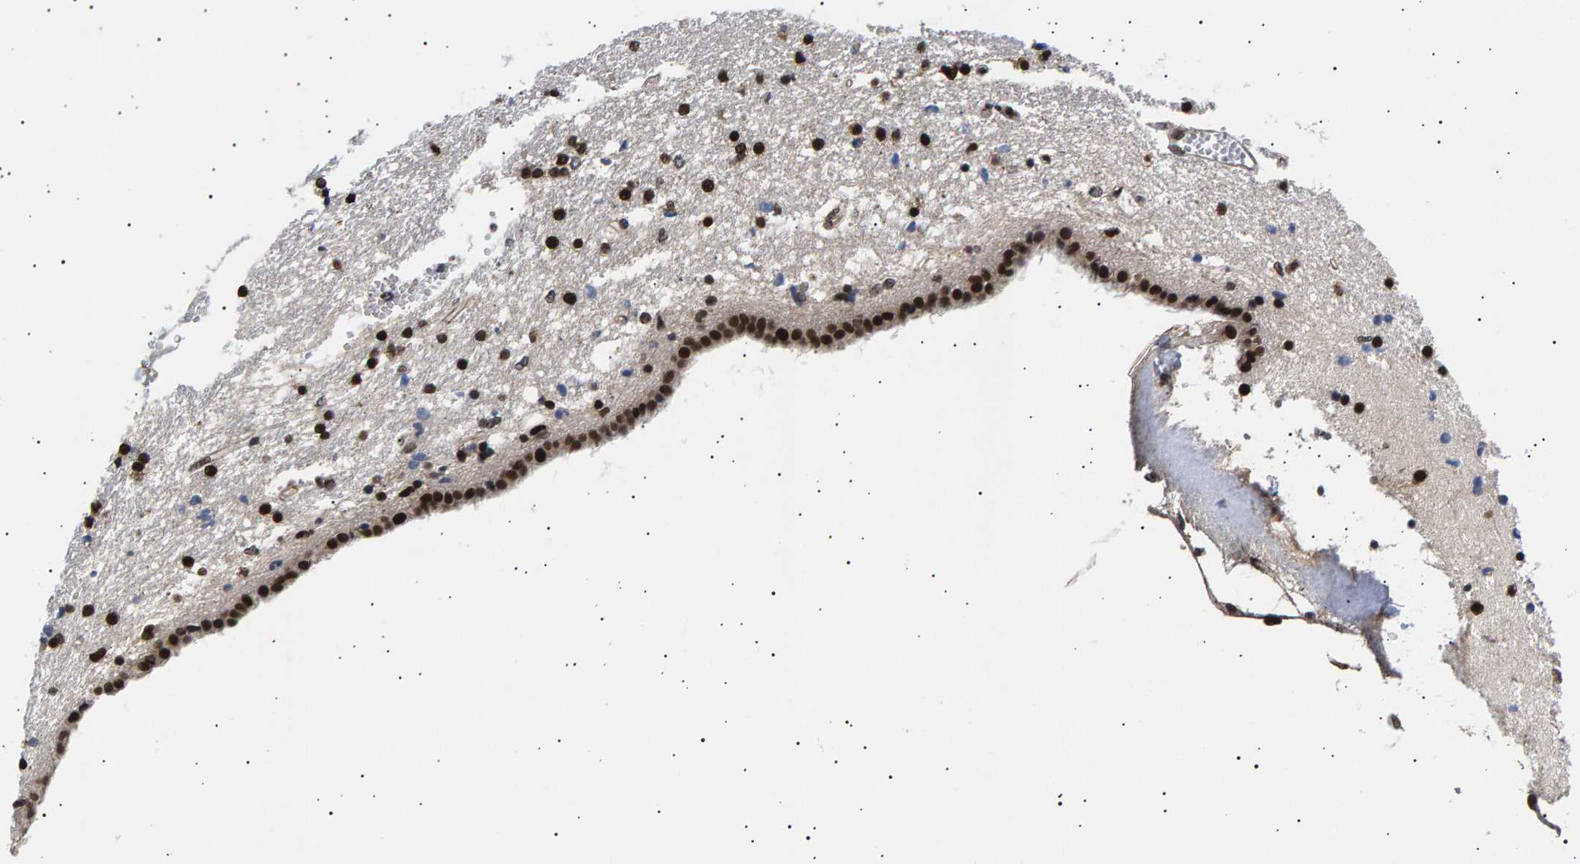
{"staining": {"intensity": "strong", "quantity": ">75%", "location": "nuclear"}, "tissue": "caudate", "cell_type": "Glial cells", "image_type": "normal", "snomed": [{"axis": "morphology", "description": "Normal tissue, NOS"}, {"axis": "topography", "description": "Lateral ventricle wall"}], "caption": "IHC image of benign caudate stained for a protein (brown), which shows high levels of strong nuclear staining in approximately >75% of glial cells.", "gene": "ANKRD40", "patient": {"sex": "male", "age": 45}}